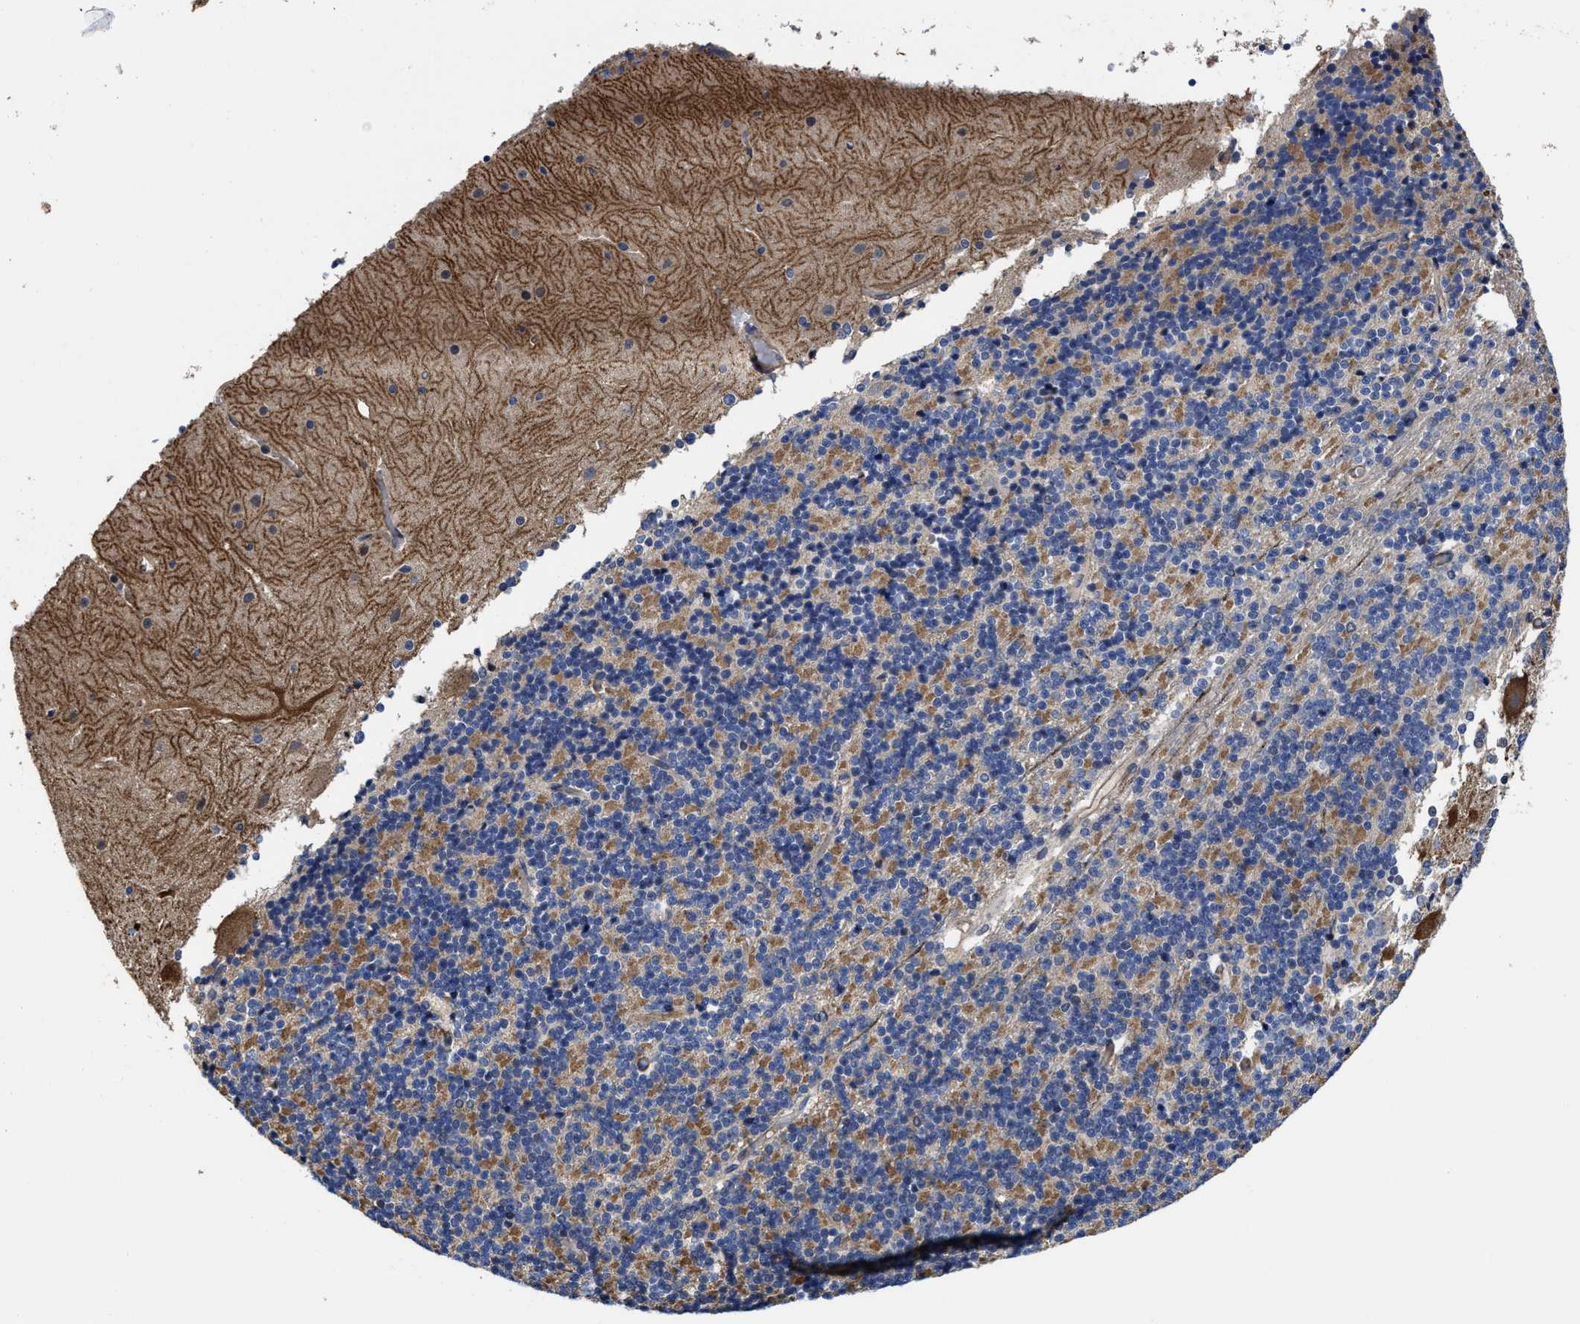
{"staining": {"intensity": "moderate", "quantity": "<25%", "location": "cytoplasmic/membranous"}, "tissue": "cerebellum", "cell_type": "Cells in granular layer", "image_type": "normal", "snomed": [{"axis": "morphology", "description": "Normal tissue, NOS"}, {"axis": "topography", "description": "Cerebellum"}], "caption": "IHC (DAB) staining of normal human cerebellum displays moderate cytoplasmic/membranous protein expression in approximately <25% of cells in granular layer.", "gene": "TRAF6", "patient": {"sex": "female", "age": 19}}